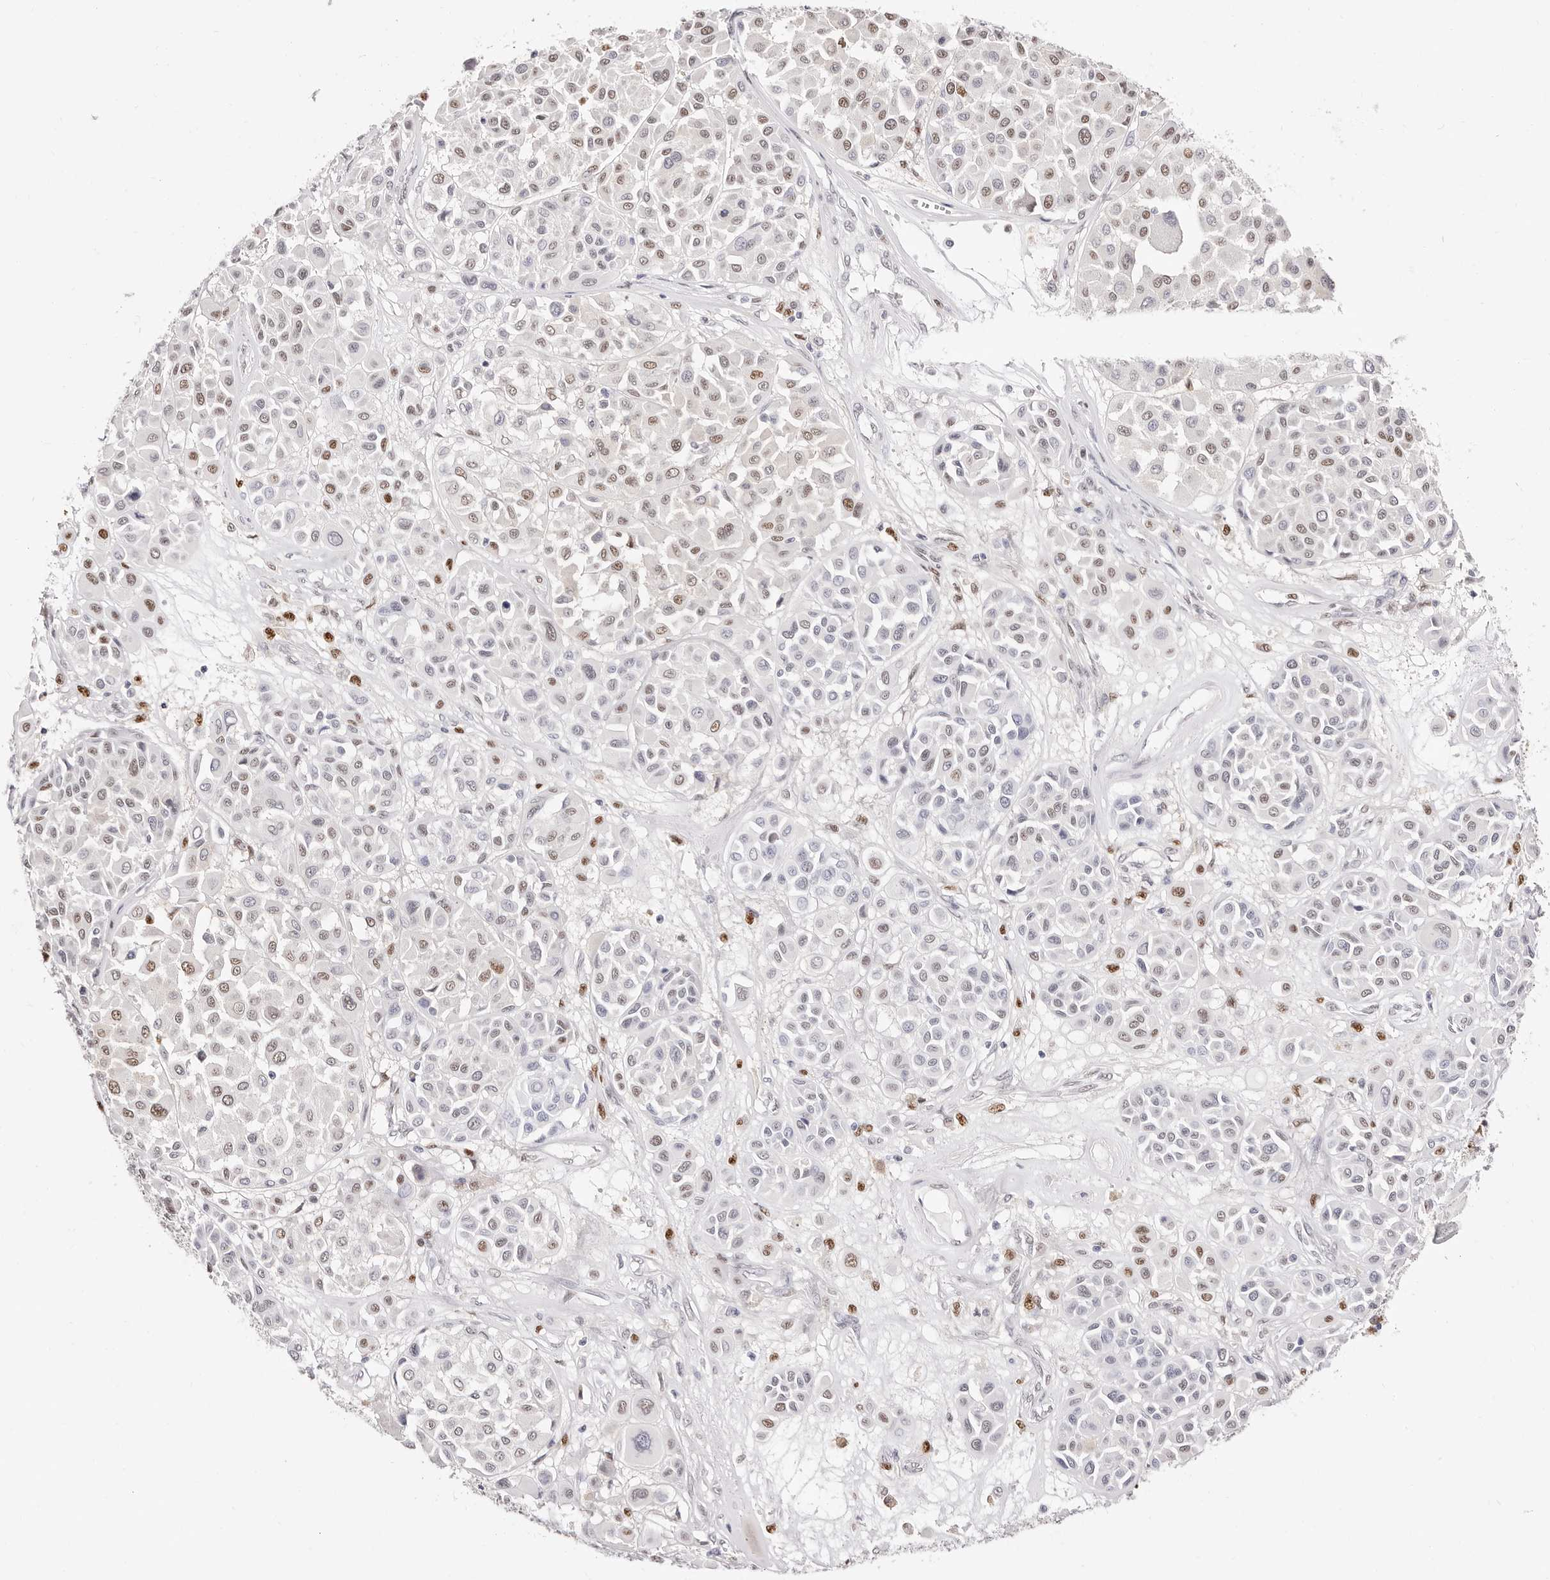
{"staining": {"intensity": "weak", "quantity": "25%-75%", "location": "nuclear"}, "tissue": "melanoma", "cell_type": "Tumor cells", "image_type": "cancer", "snomed": [{"axis": "morphology", "description": "Malignant melanoma, Metastatic site"}, {"axis": "topography", "description": "Soft tissue"}], "caption": "Immunohistochemistry micrograph of human melanoma stained for a protein (brown), which reveals low levels of weak nuclear positivity in about 25%-75% of tumor cells.", "gene": "TKT", "patient": {"sex": "male", "age": 41}}